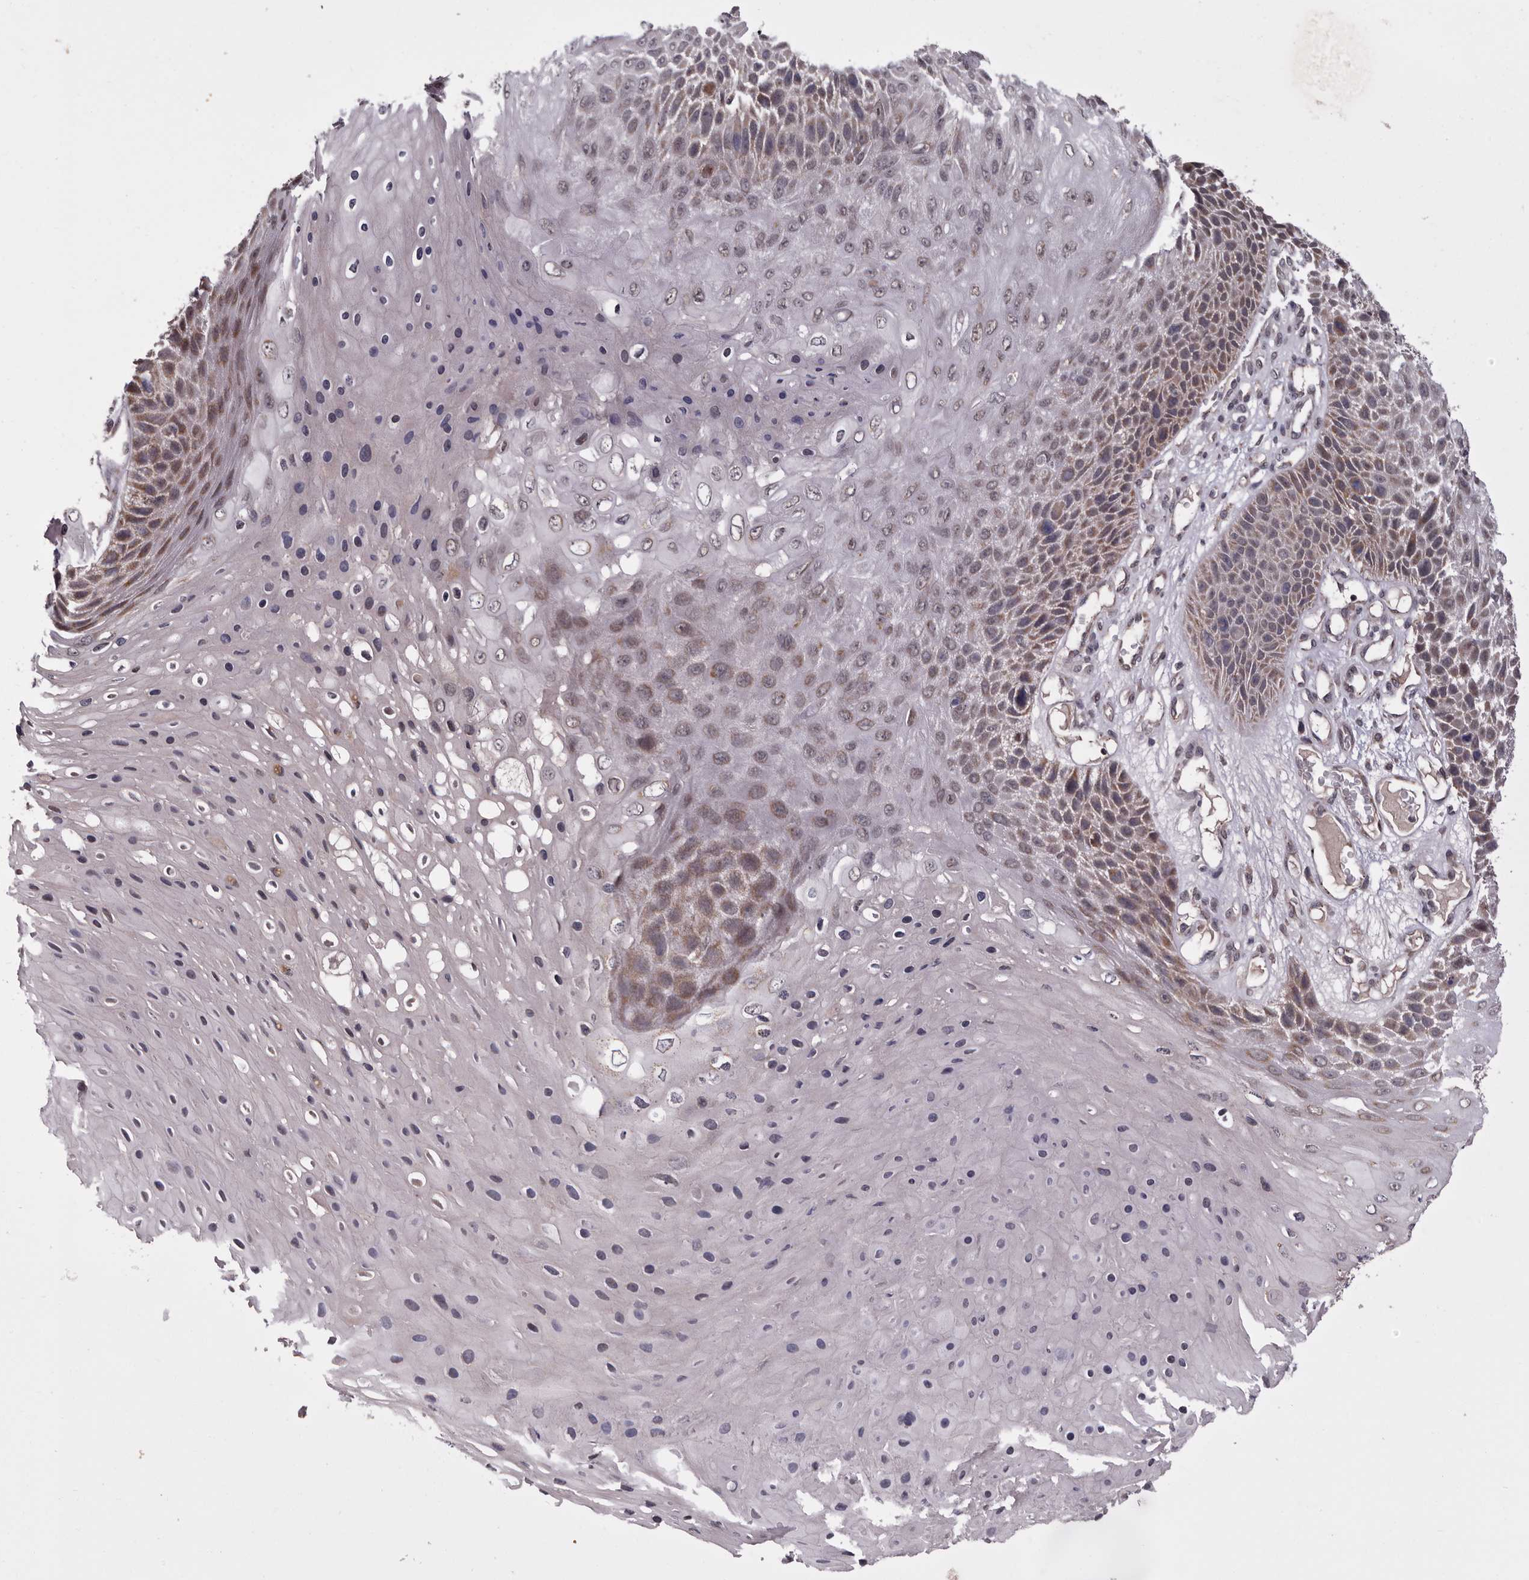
{"staining": {"intensity": "moderate", "quantity": "25%-75%", "location": "cytoplasmic/membranous,nuclear"}, "tissue": "skin cancer", "cell_type": "Tumor cells", "image_type": "cancer", "snomed": [{"axis": "morphology", "description": "Squamous cell carcinoma, NOS"}, {"axis": "topography", "description": "Skin"}], "caption": "Skin cancer was stained to show a protein in brown. There is medium levels of moderate cytoplasmic/membranous and nuclear positivity in about 25%-75% of tumor cells. Using DAB (3,3'-diaminobenzidine) (brown) and hematoxylin (blue) stains, captured at high magnification using brightfield microscopy.", "gene": "MOGAT2", "patient": {"sex": "female", "age": 88}}